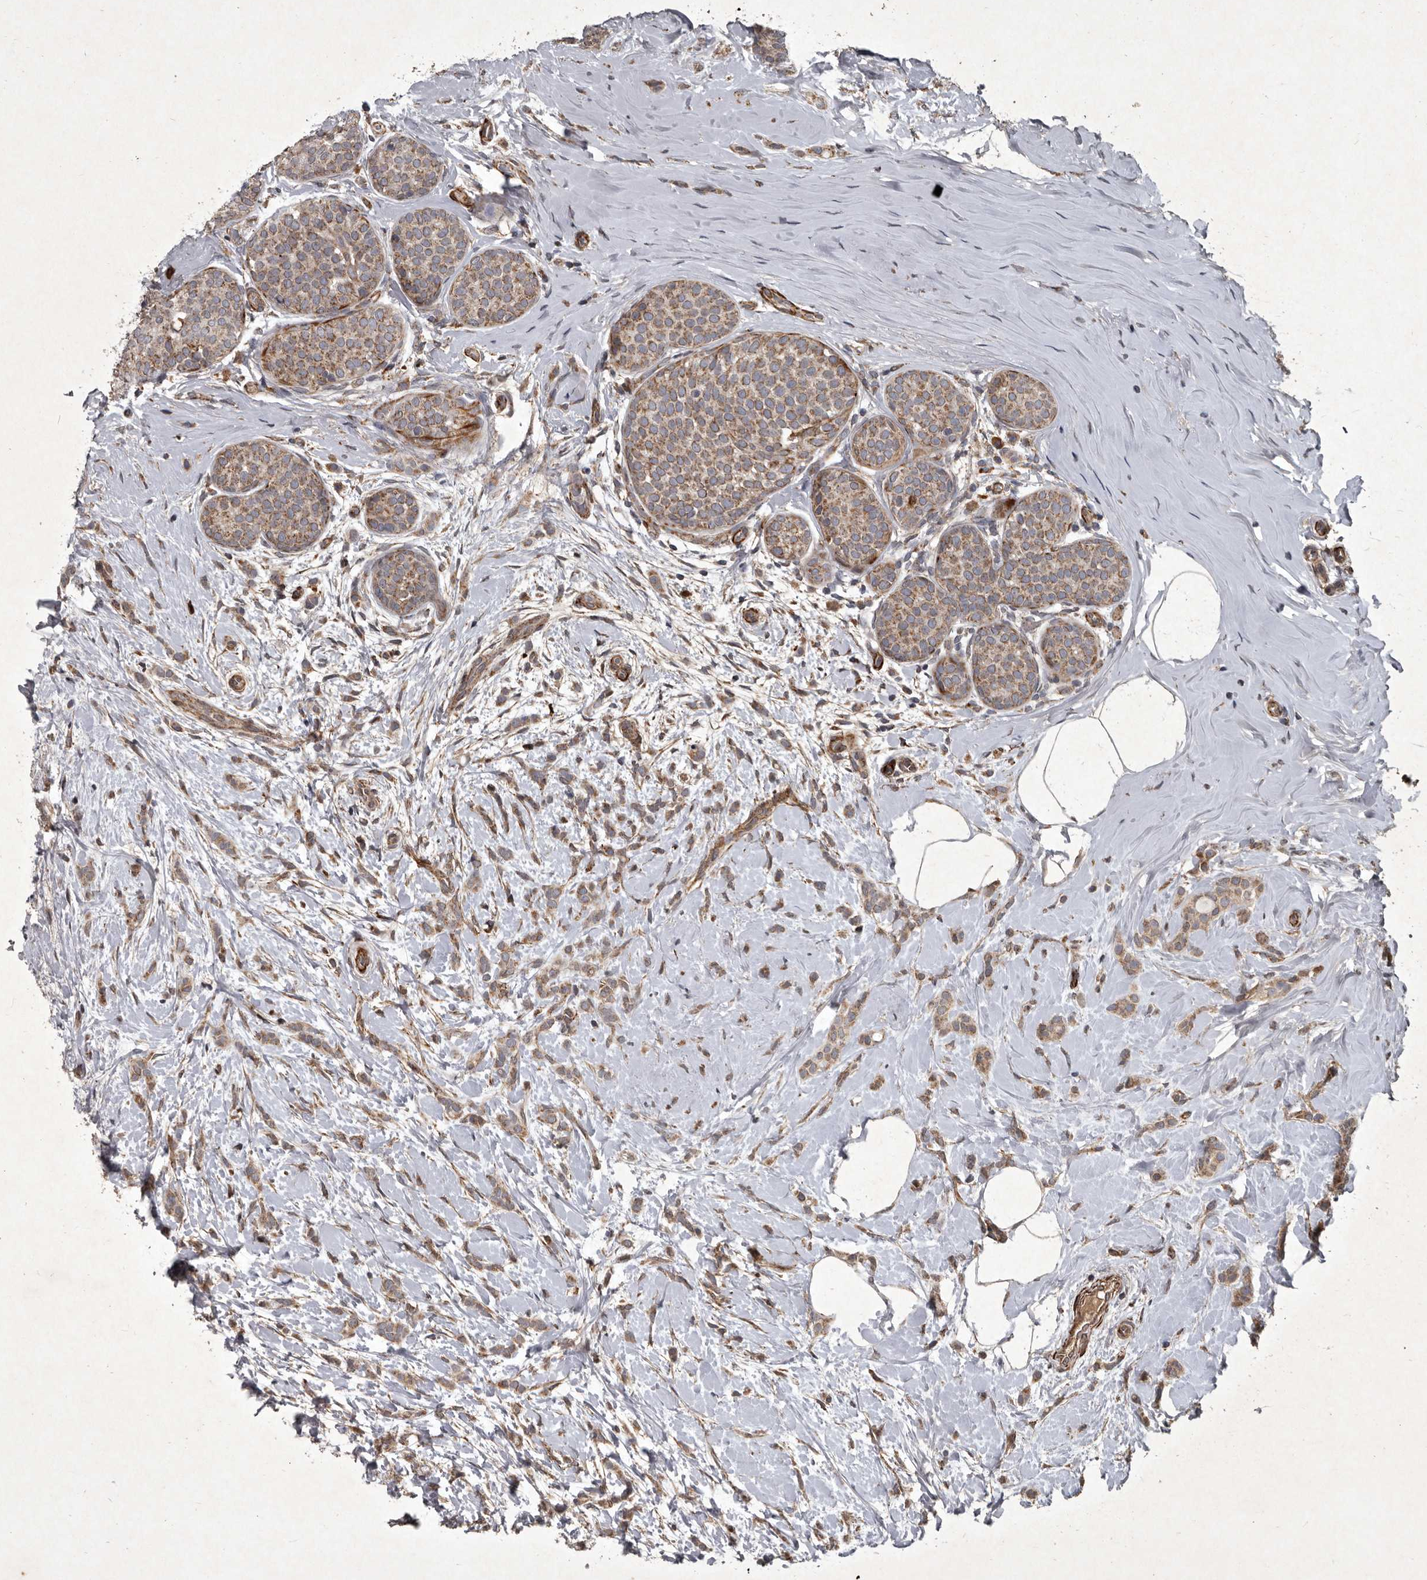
{"staining": {"intensity": "moderate", "quantity": ">75%", "location": "cytoplasmic/membranous"}, "tissue": "breast cancer", "cell_type": "Tumor cells", "image_type": "cancer", "snomed": [{"axis": "morphology", "description": "Lobular carcinoma, in situ"}, {"axis": "morphology", "description": "Lobular carcinoma"}, {"axis": "topography", "description": "Breast"}], "caption": "Immunohistochemistry (IHC) of breast lobular carcinoma in situ reveals medium levels of moderate cytoplasmic/membranous staining in about >75% of tumor cells.", "gene": "MRPS15", "patient": {"sex": "female", "age": 41}}